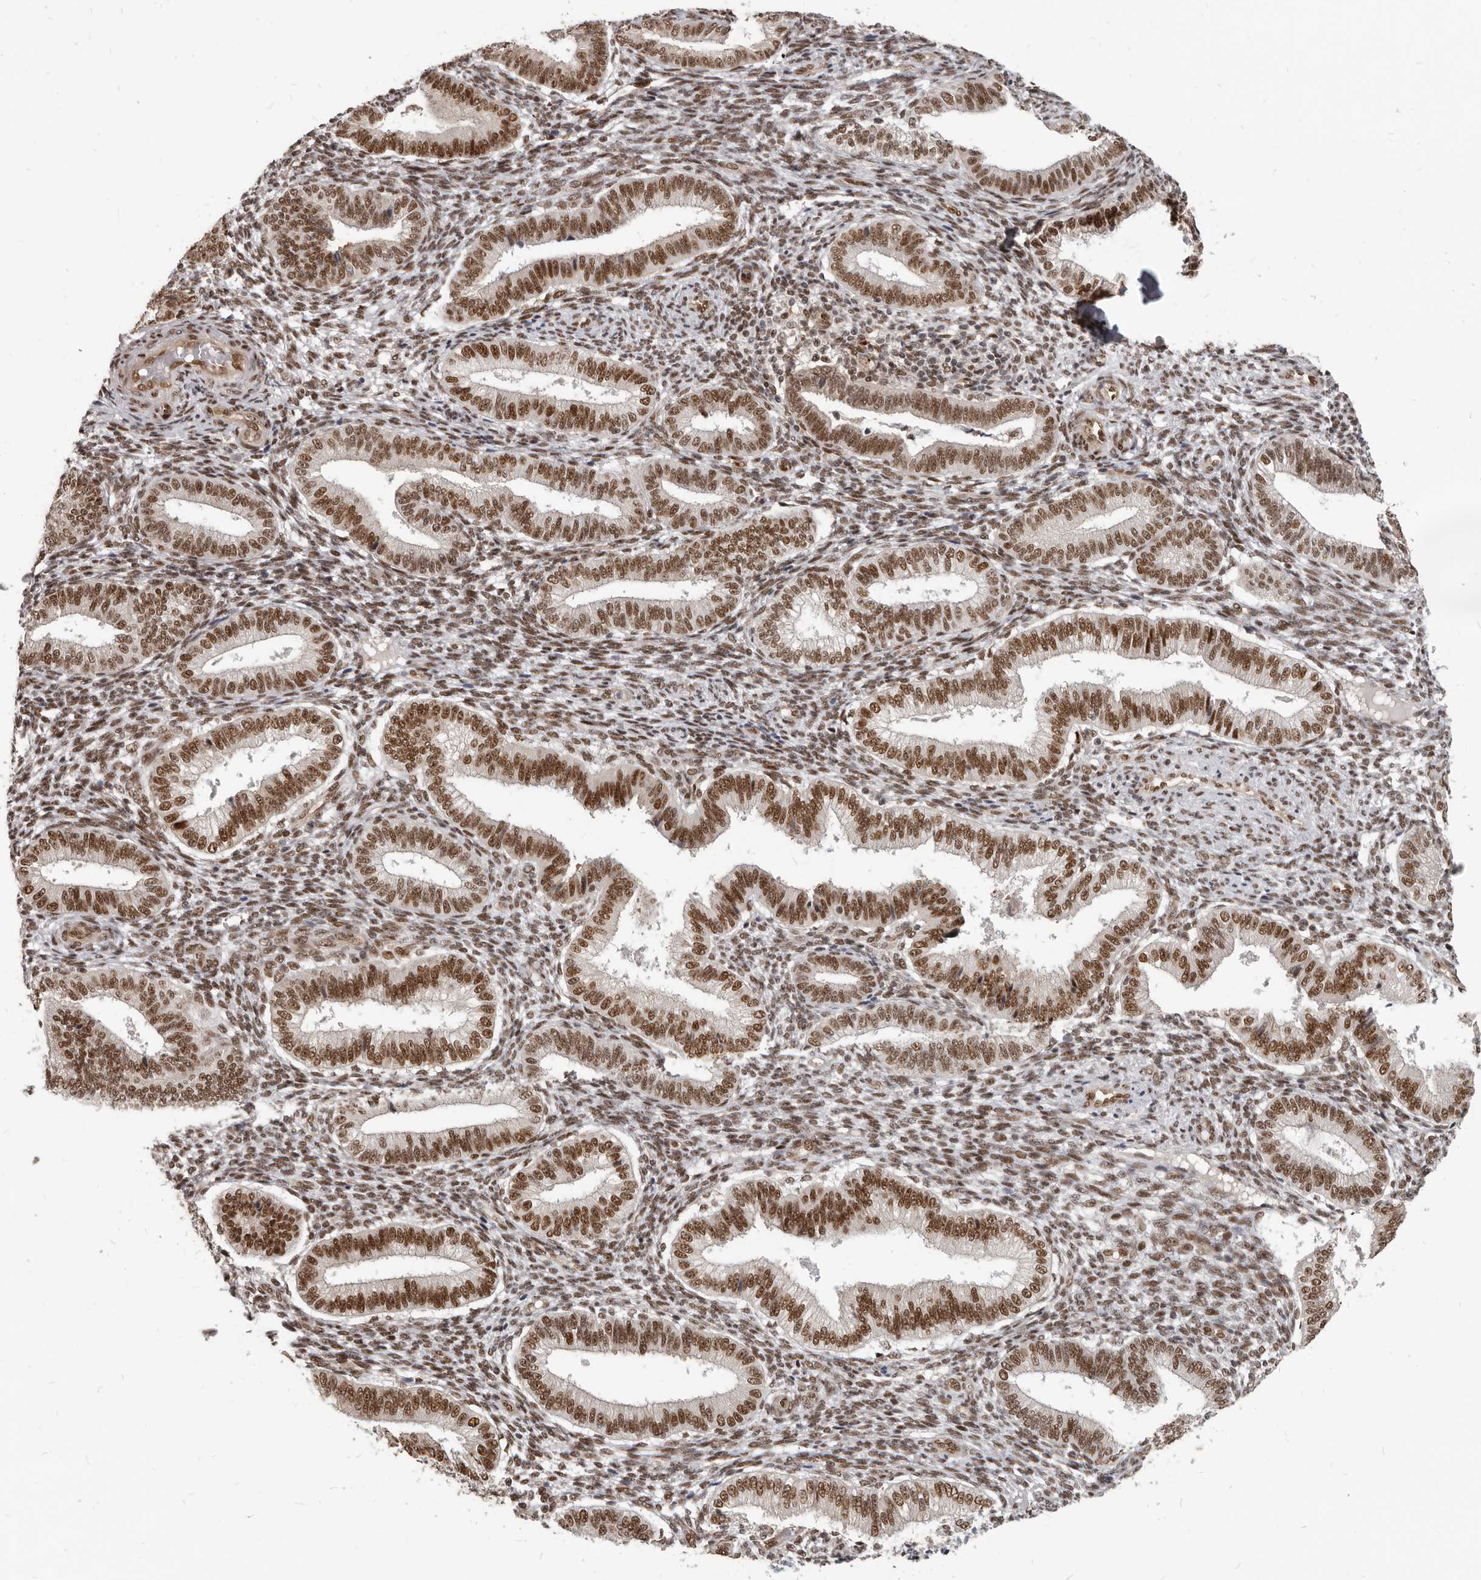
{"staining": {"intensity": "moderate", "quantity": ">75%", "location": "nuclear"}, "tissue": "endometrium", "cell_type": "Cells in endometrial stroma", "image_type": "normal", "snomed": [{"axis": "morphology", "description": "Normal tissue, NOS"}, {"axis": "topography", "description": "Endometrium"}], "caption": "Endometrium stained with a brown dye displays moderate nuclear positive positivity in about >75% of cells in endometrial stroma.", "gene": "ATF5", "patient": {"sex": "female", "age": 39}}